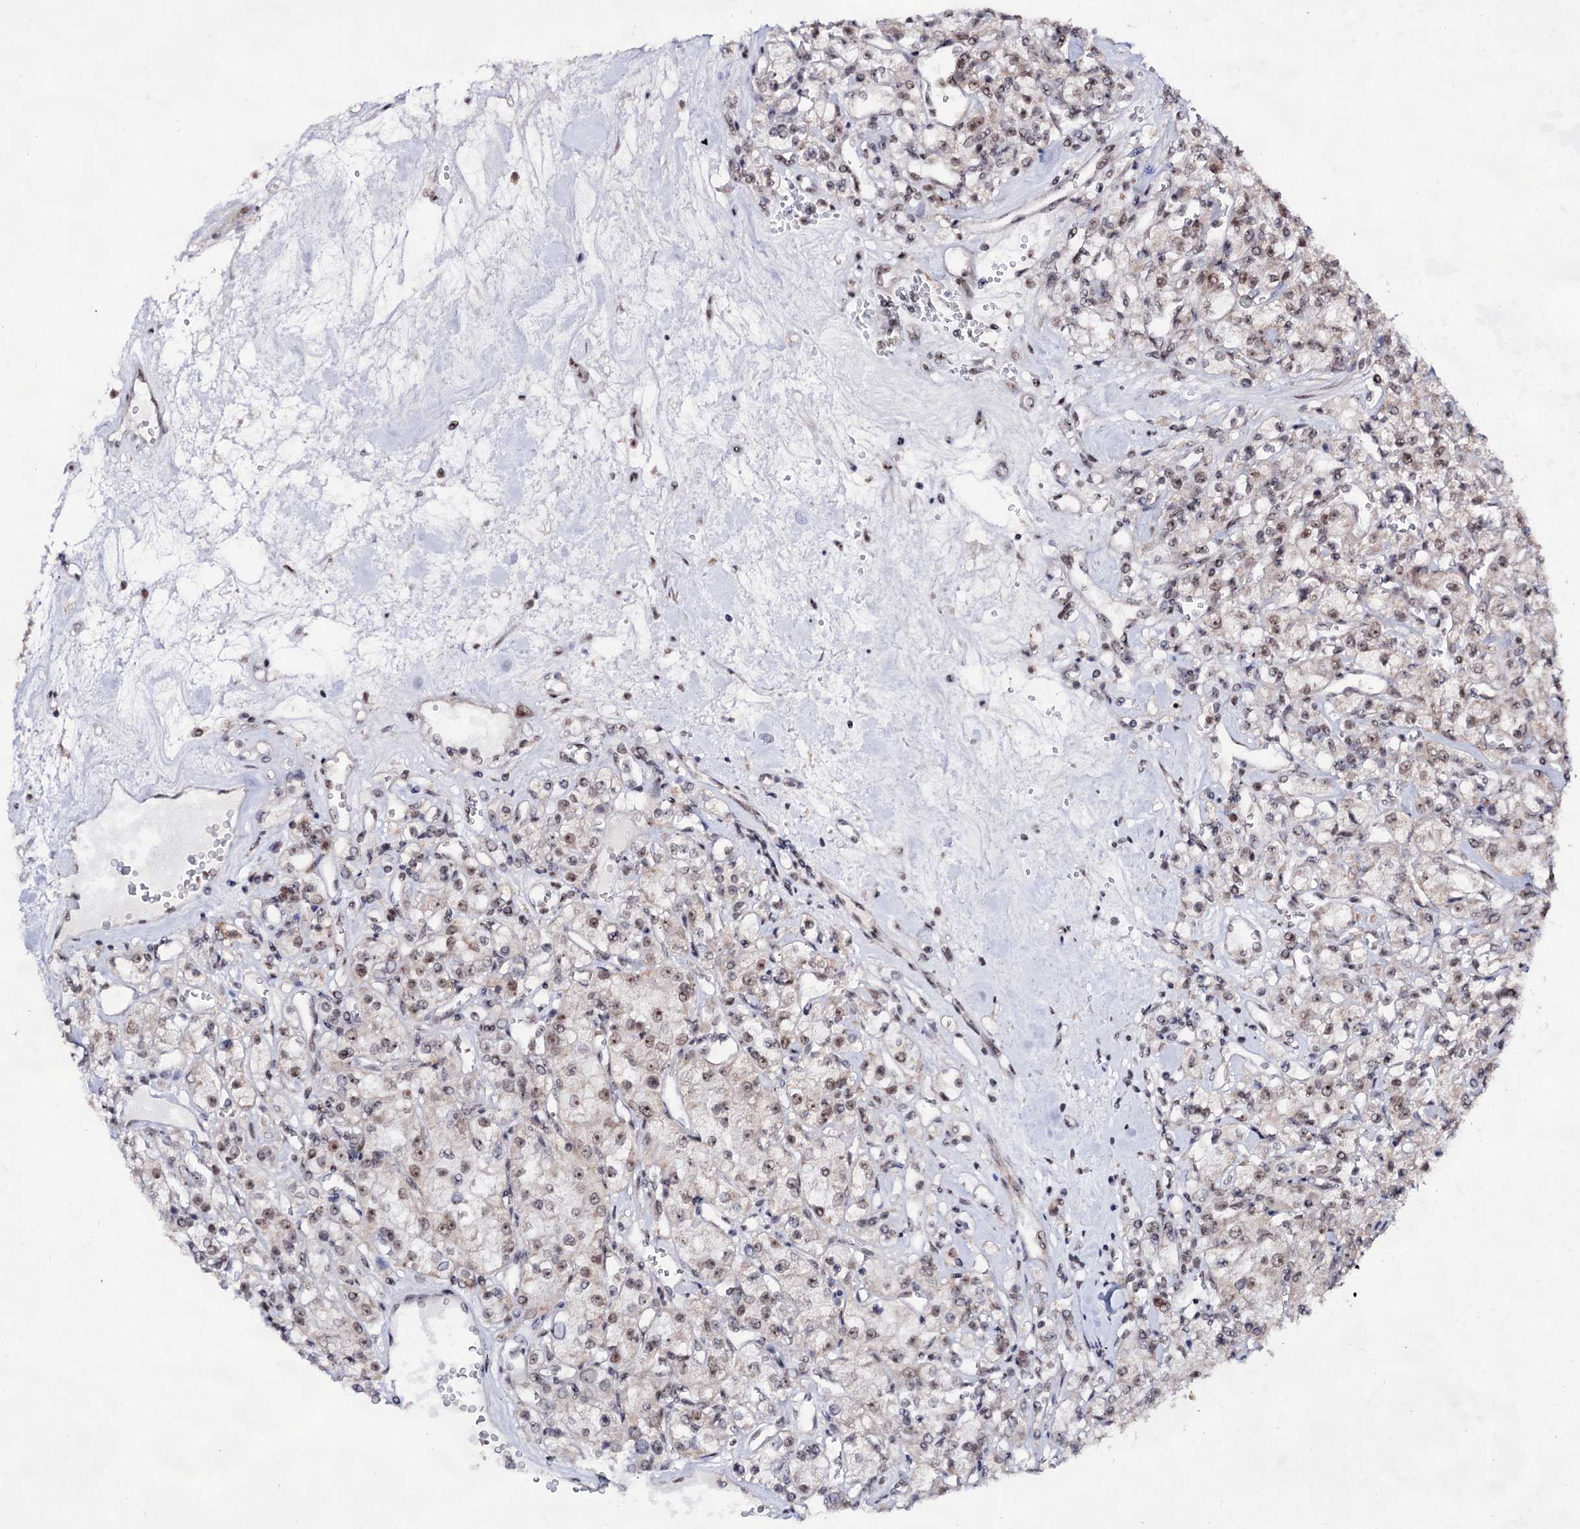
{"staining": {"intensity": "moderate", "quantity": "<25%", "location": "nuclear"}, "tissue": "renal cancer", "cell_type": "Tumor cells", "image_type": "cancer", "snomed": [{"axis": "morphology", "description": "Adenocarcinoma, NOS"}, {"axis": "topography", "description": "Kidney"}], "caption": "Immunohistochemical staining of human renal cancer displays moderate nuclear protein positivity in approximately <25% of tumor cells.", "gene": "EXOSC10", "patient": {"sex": "female", "age": 59}}